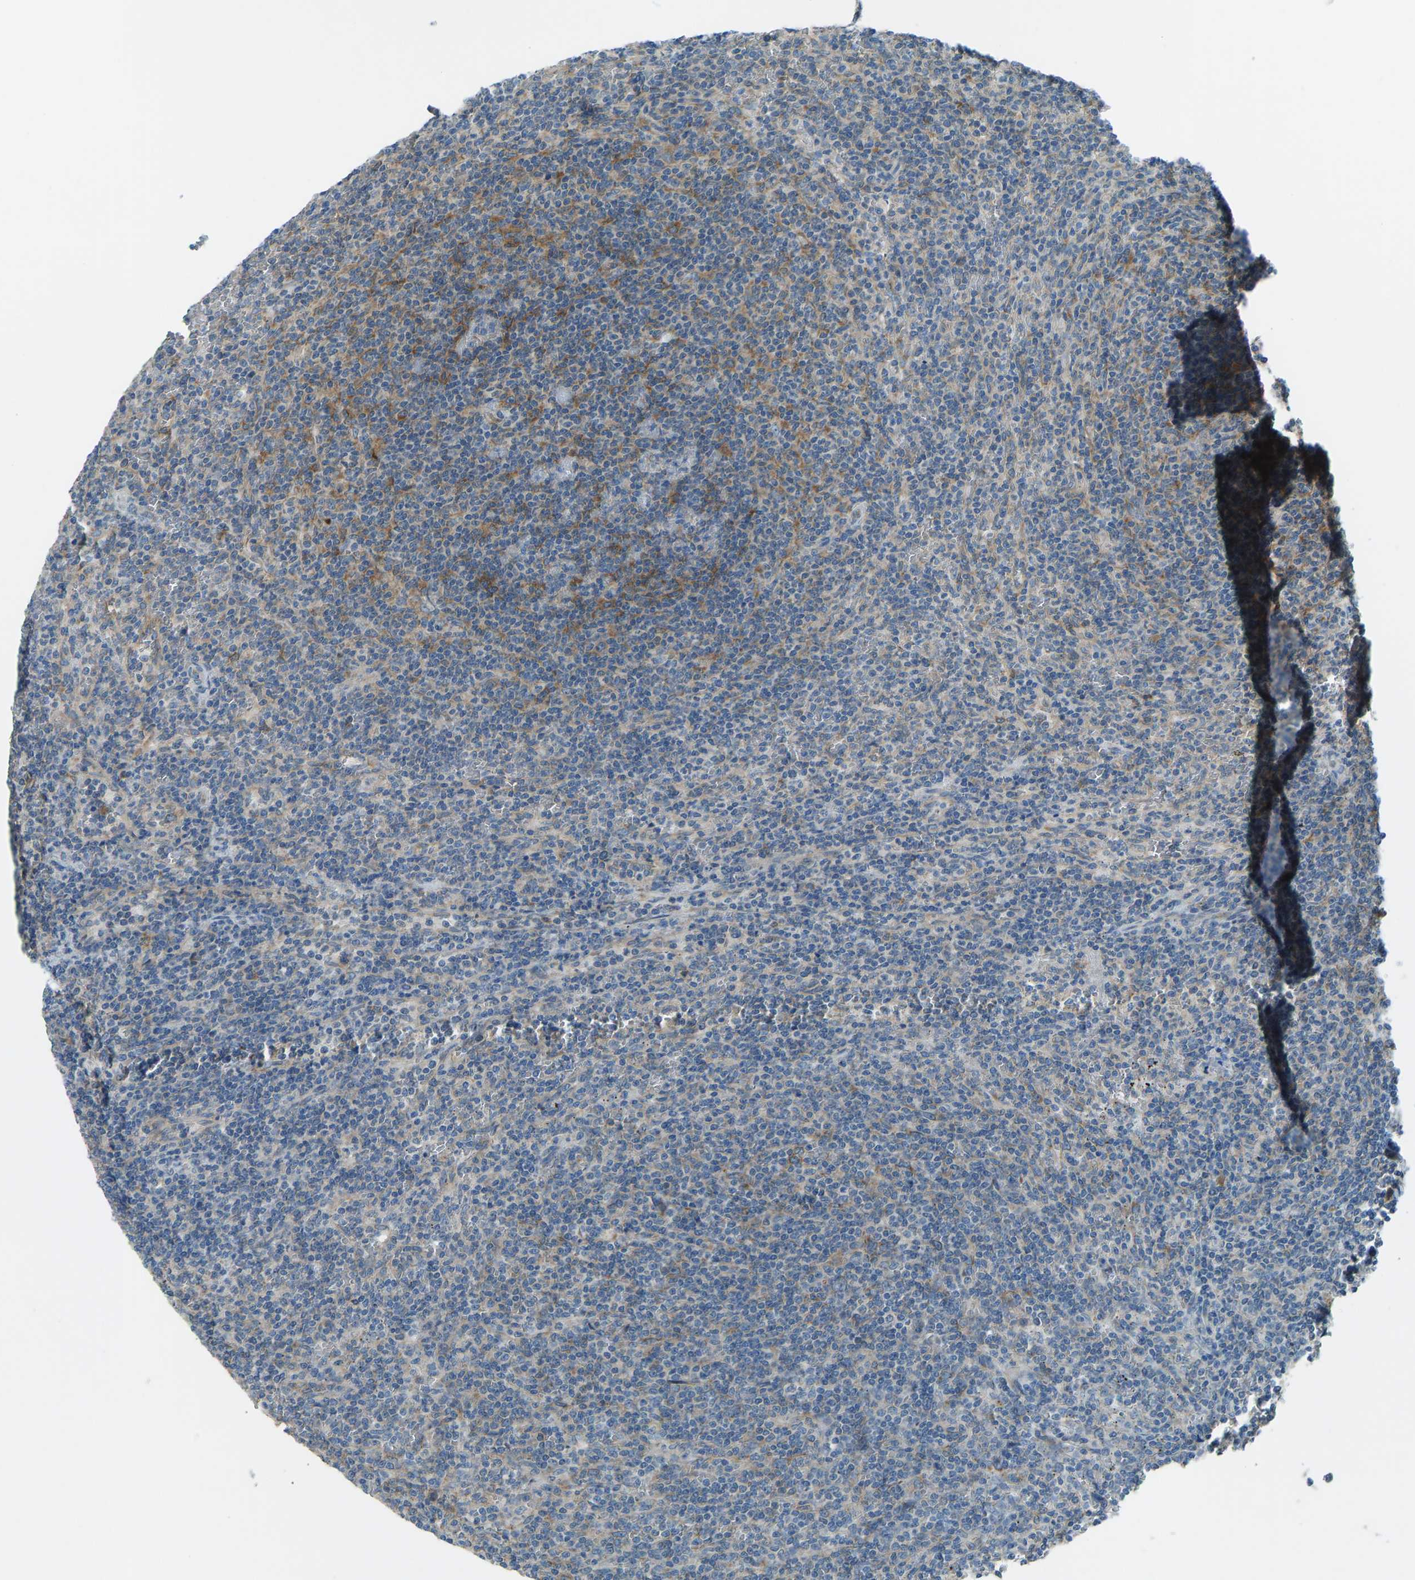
{"staining": {"intensity": "moderate", "quantity": "25%-75%", "location": "cytoplasmic/membranous"}, "tissue": "lymphoma", "cell_type": "Tumor cells", "image_type": "cancer", "snomed": [{"axis": "morphology", "description": "Malignant lymphoma, non-Hodgkin's type, Low grade"}, {"axis": "topography", "description": "Spleen"}], "caption": "Human malignant lymphoma, non-Hodgkin's type (low-grade) stained for a protein (brown) exhibits moderate cytoplasmic/membranous positive positivity in about 25%-75% of tumor cells.", "gene": "STAU2", "patient": {"sex": "female", "age": 50}}